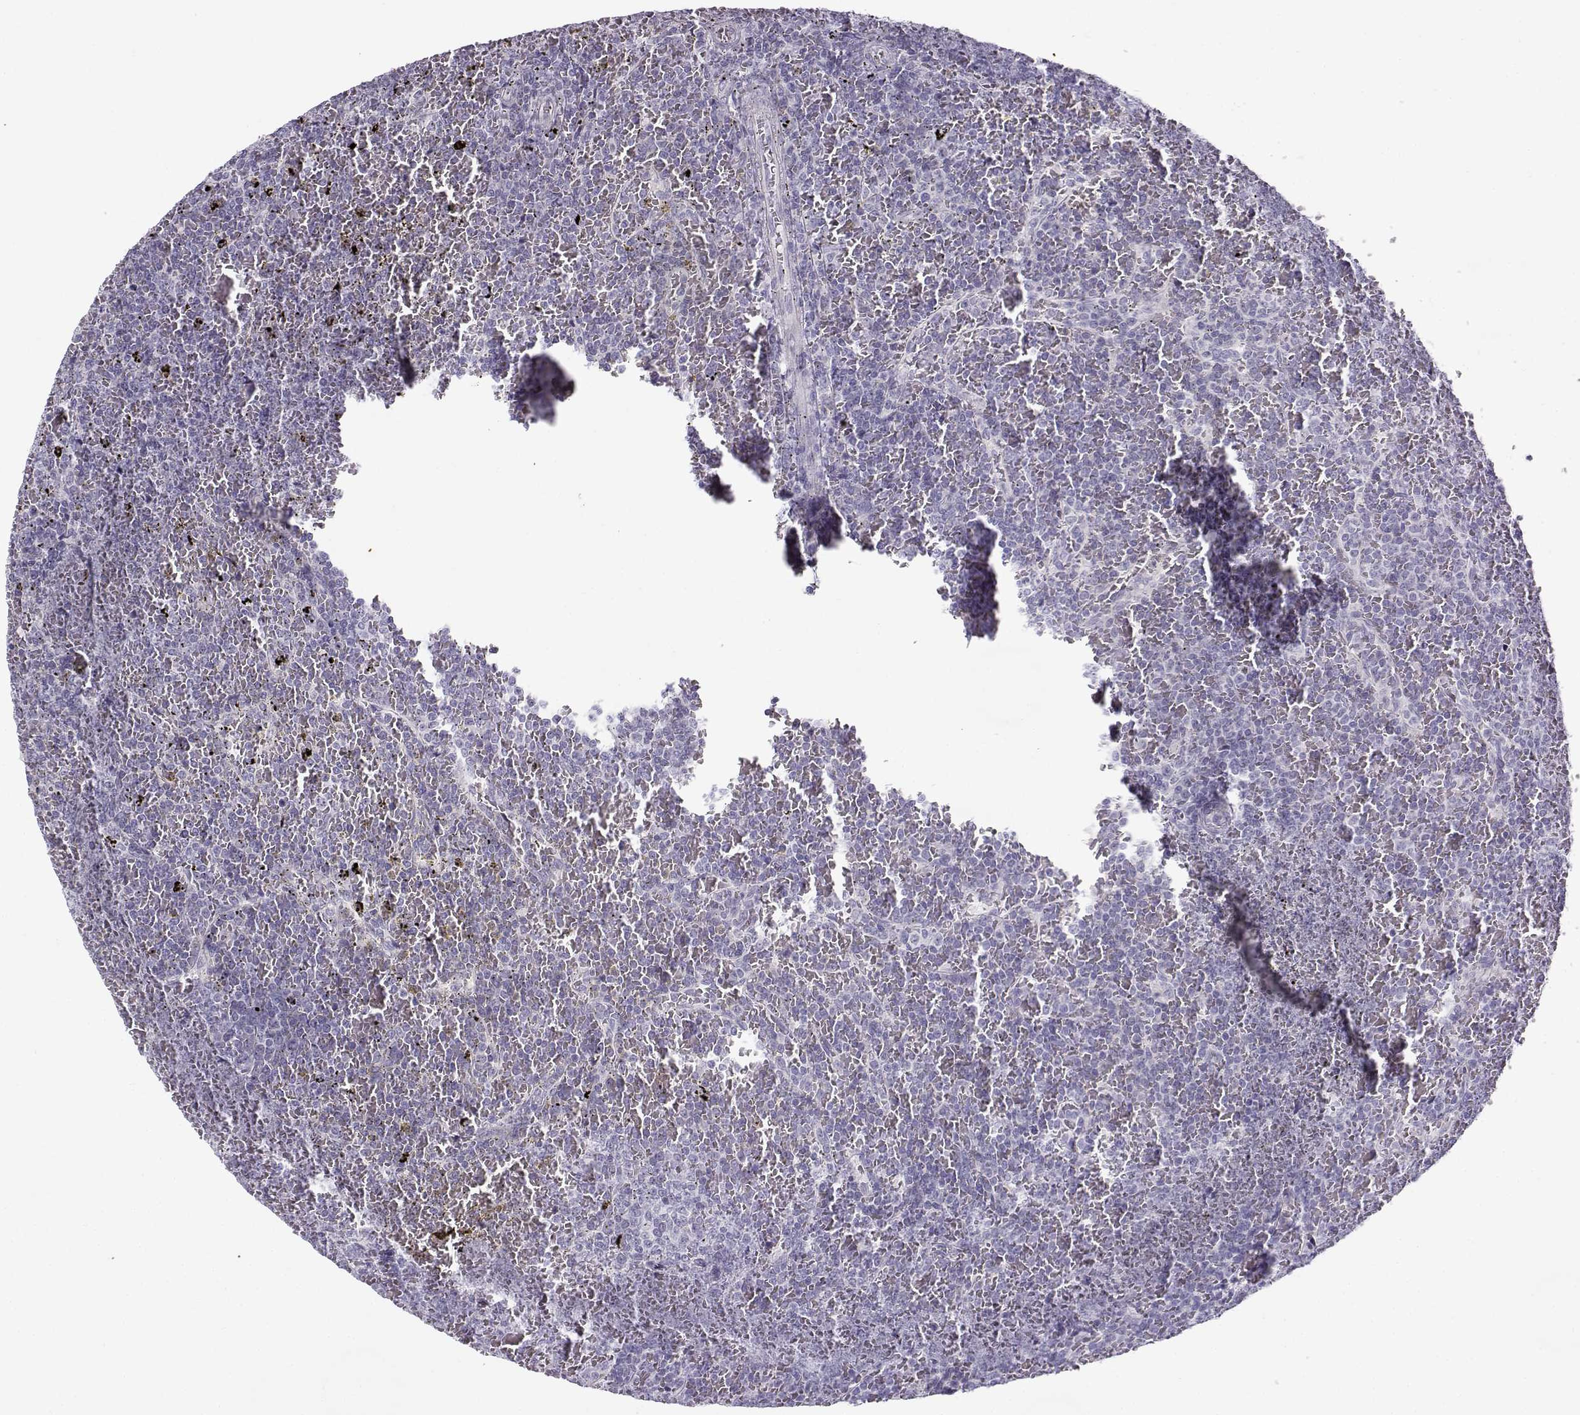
{"staining": {"intensity": "negative", "quantity": "none", "location": "none"}, "tissue": "lymphoma", "cell_type": "Tumor cells", "image_type": "cancer", "snomed": [{"axis": "morphology", "description": "Malignant lymphoma, non-Hodgkin's type, Low grade"}, {"axis": "topography", "description": "Spleen"}], "caption": "Tumor cells show no significant positivity in low-grade malignant lymphoma, non-Hodgkin's type.", "gene": "TEX55", "patient": {"sex": "female", "age": 77}}